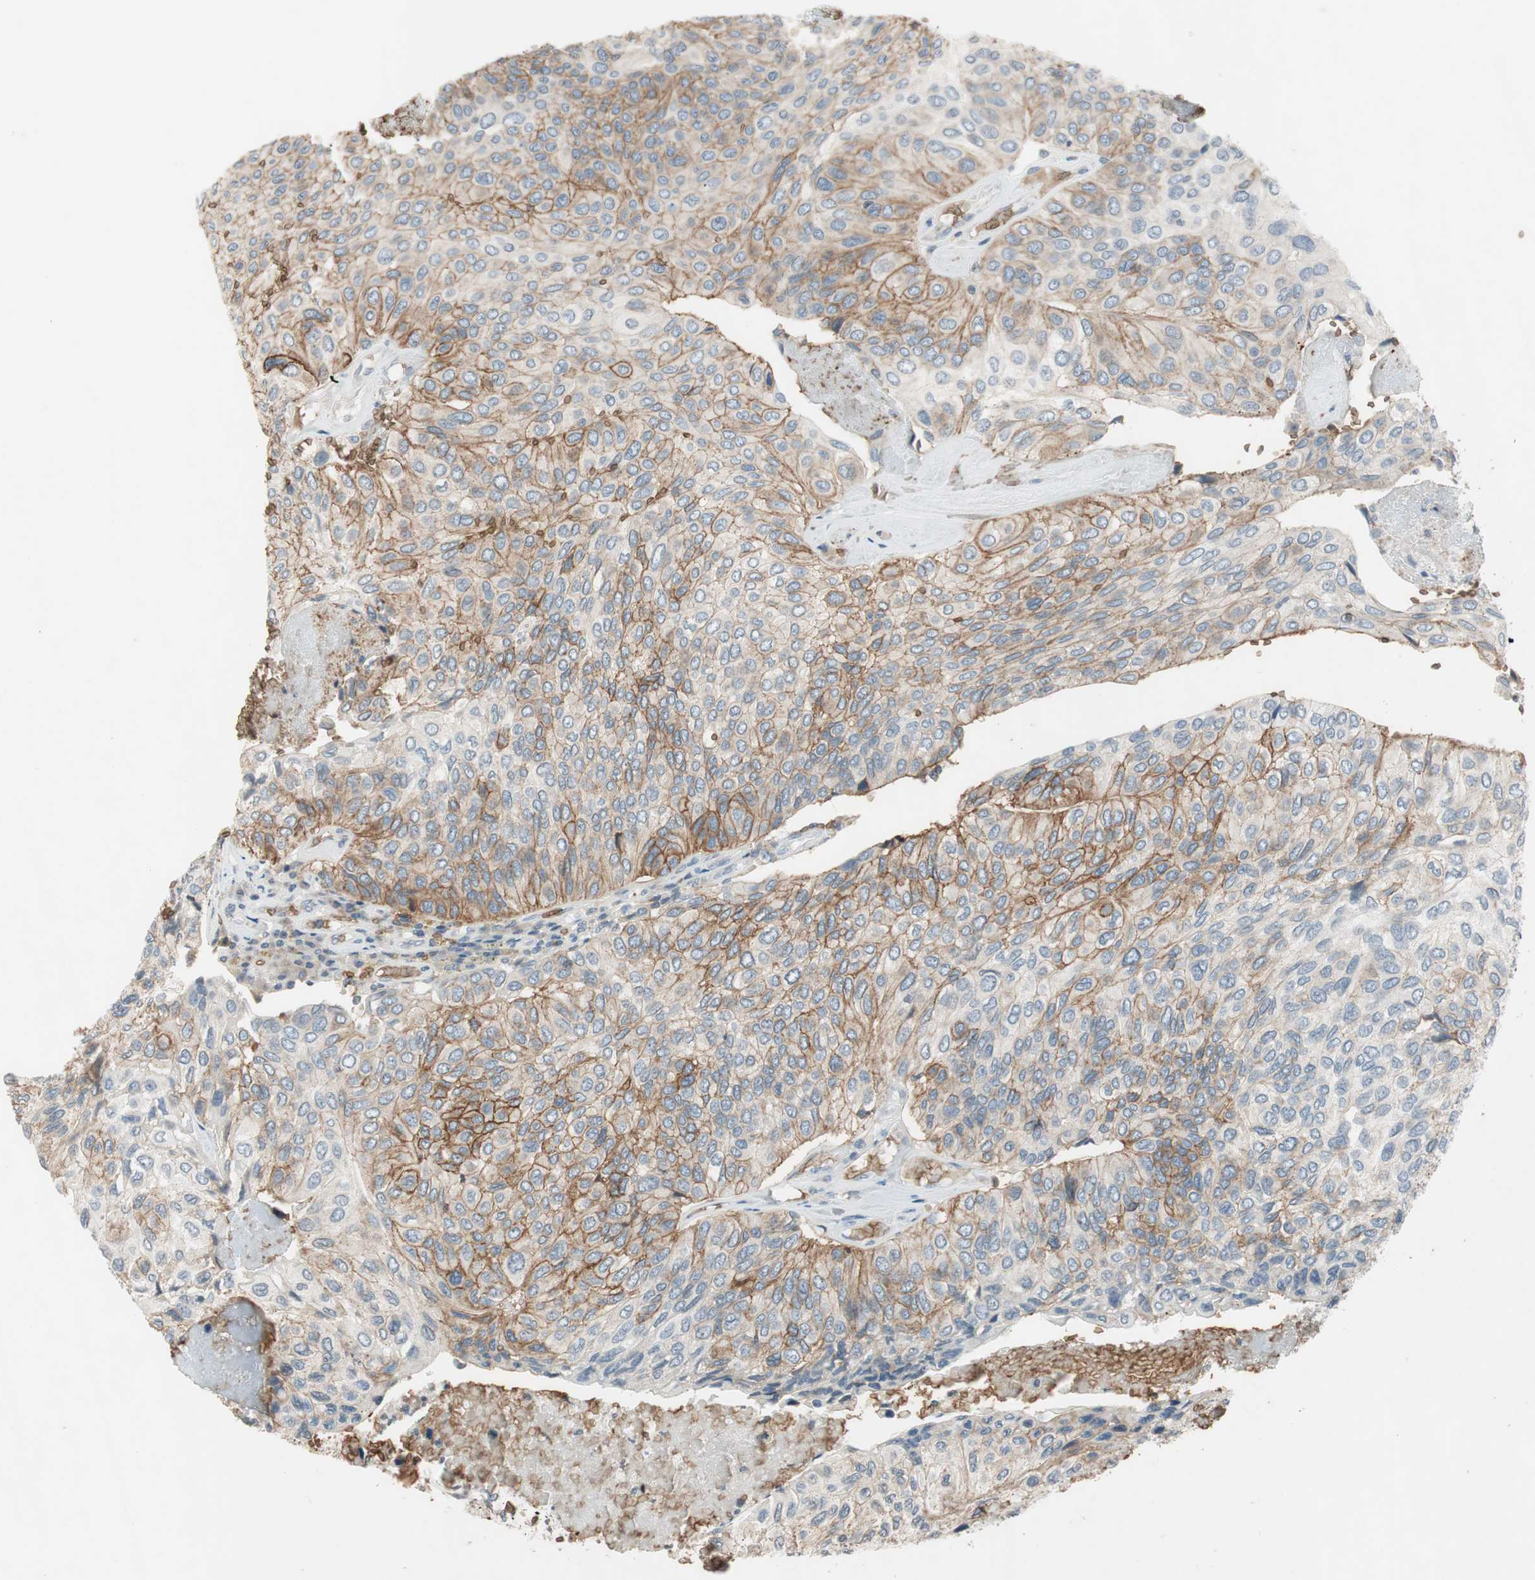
{"staining": {"intensity": "moderate", "quantity": "25%-75%", "location": "cytoplasmic/membranous"}, "tissue": "urothelial cancer", "cell_type": "Tumor cells", "image_type": "cancer", "snomed": [{"axis": "morphology", "description": "Urothelial carcinoma, High grade"}, {"axis": "topography", "description": "Urinary bladder"}], "caption": "An image of high-grade urothelial carcinoma stained for a protein displays moderate cytoplasmic/membranous brown staining in tumor cells. (IHC, brightfield microscopy, high magnification).", "gene": "GYPC", "patient": {"sex": "male", "age": 66}}